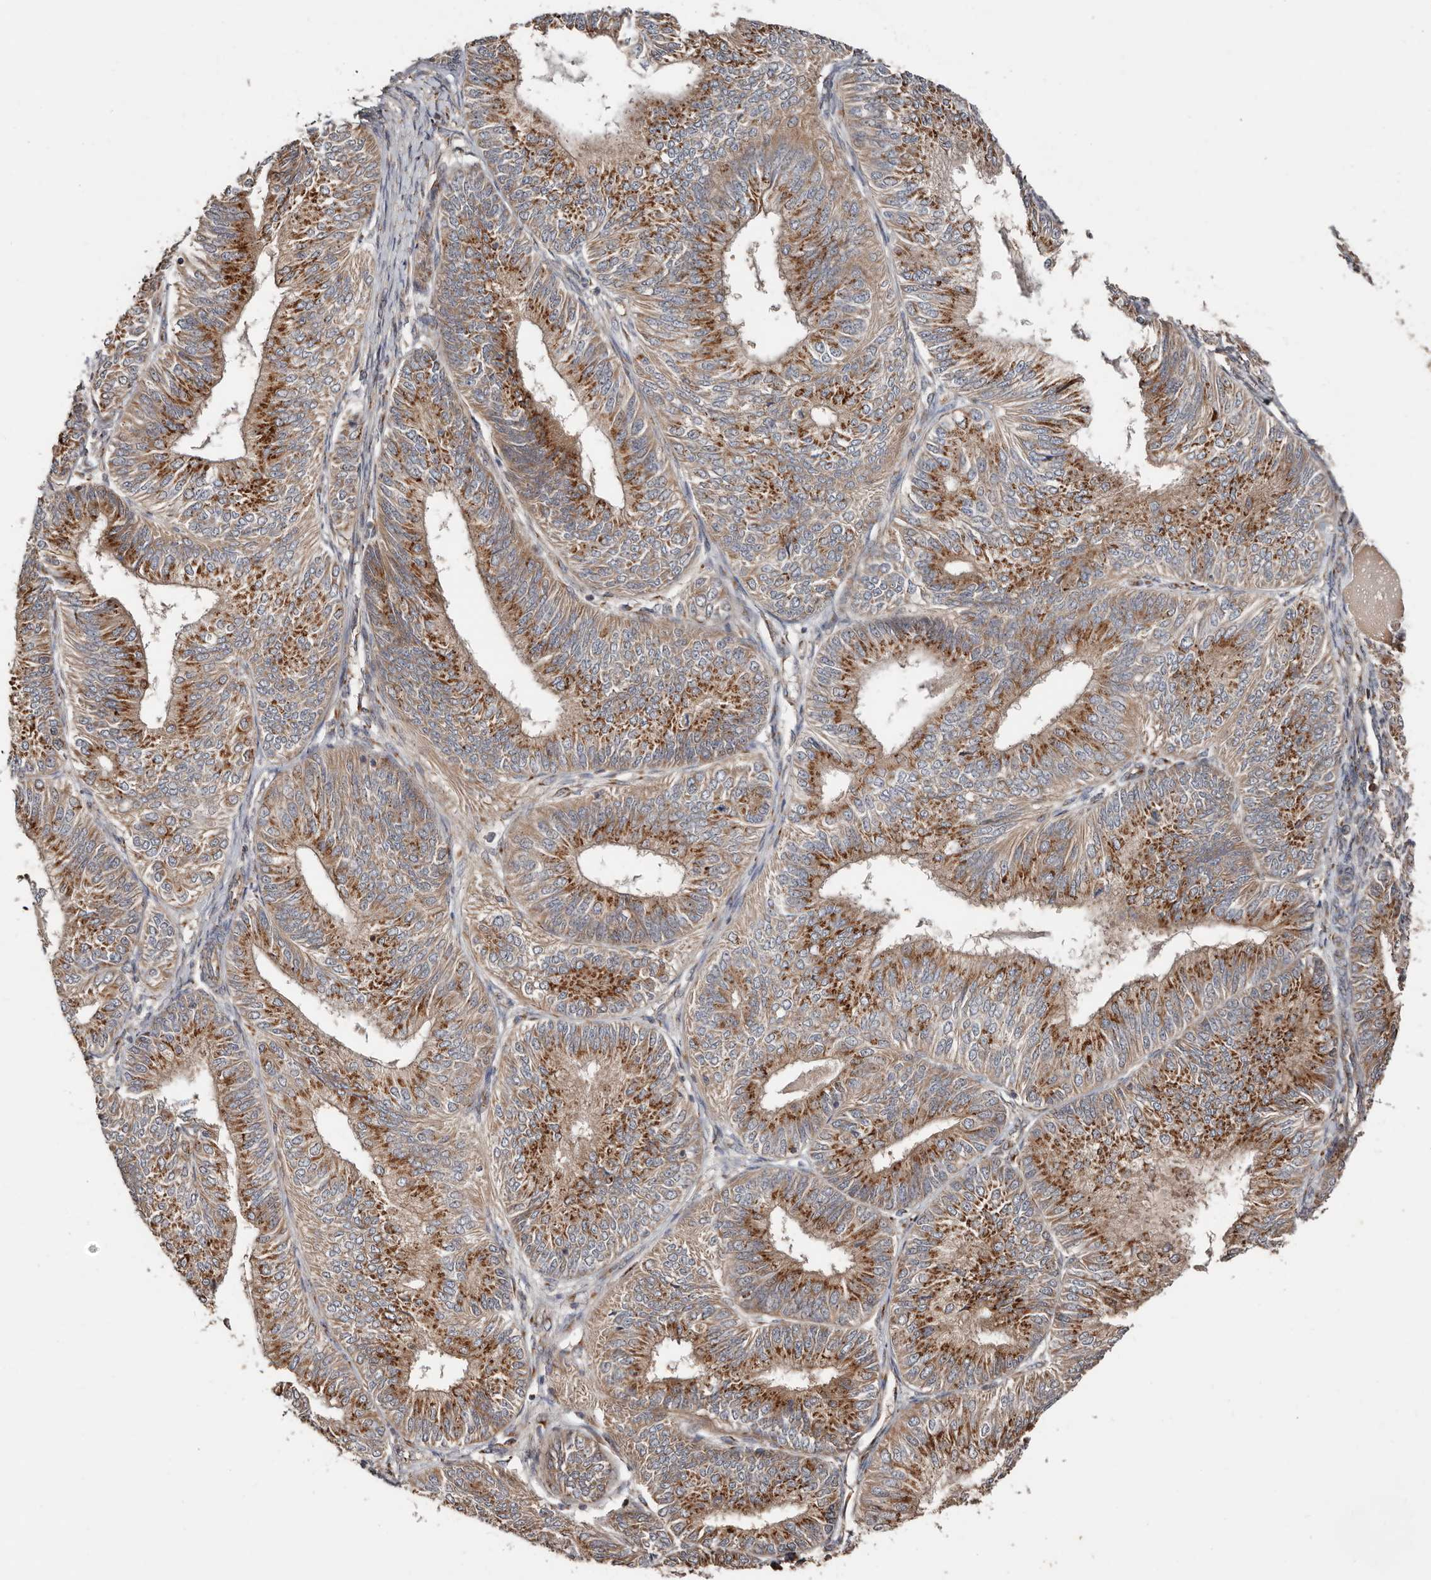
{"staining": {"intensity": "strong", "quantity": ">75%", "location": "cytoplasmic/membranous"}, "tissue": "endometrial cancer", "cell_type": "Tumor cells", "image_type": "cancer", "snomed": [{"axis": "morphology", "description": "Adenocarcinoma, NOS"}, {"axis": "topography", "description": "Endometrium"}], "caption": "Protein analysis of adenocarcinoma (endometrial) tissue exhibits strong cytoplasmic/membranous expression in approximately >75% of tumor cells.", "gene": "COG1", "patient": {"sex": "female", "age": 58}}